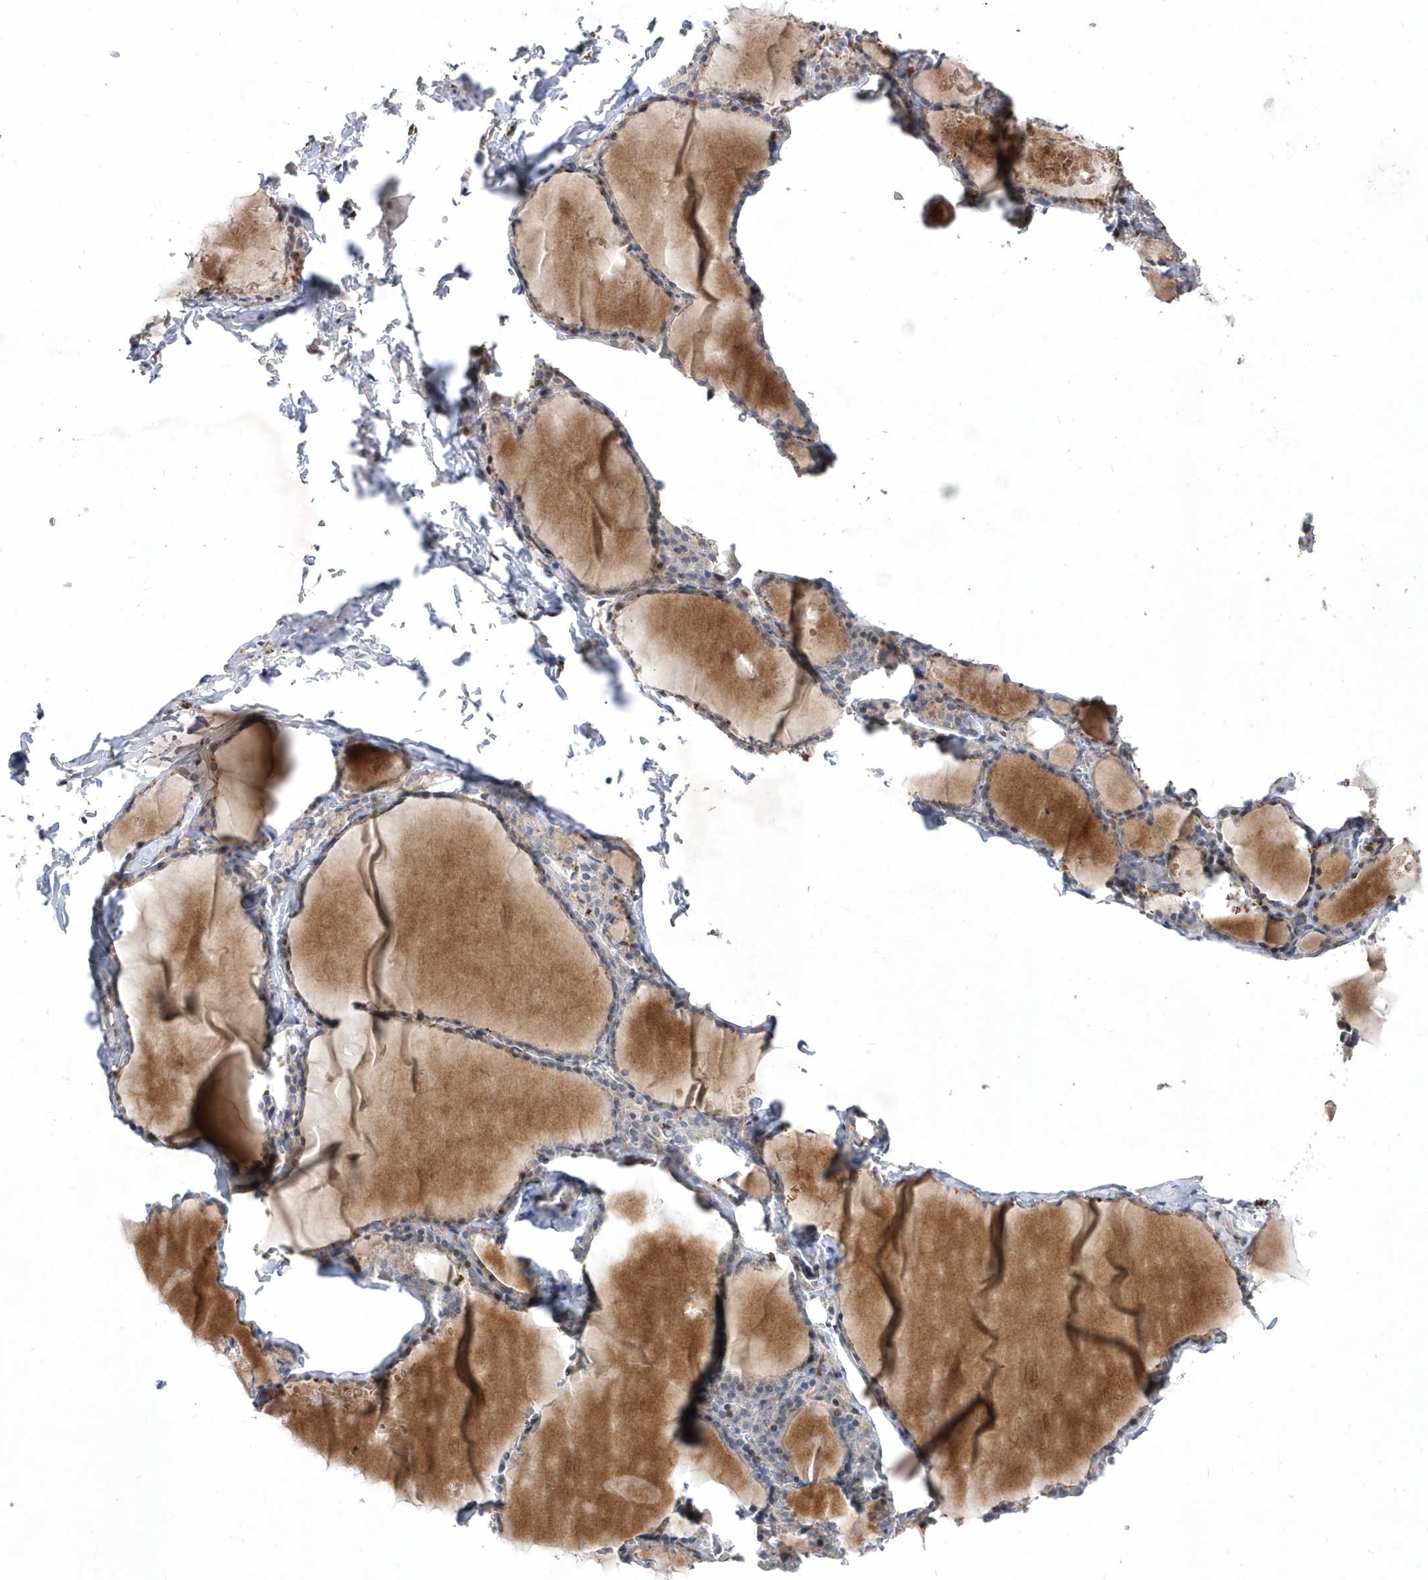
{"staining": {"intensity": "weak", "quantity": "<25%", "location": "cytoplasmic/membranous,nuclear"}, "tissue": "thyroid gland", "cell_type": "Glandular cells", "image_type": "normal", "snomed": [{"axis": "morphology", "description": "Normal tissue, NOS"}, {"axis": "topography", "description": "Thyroid gland"}], "caption": "Protein analysis of unremarkable thyroid gland reveals no significant expression in glandular cells.", "gene": "LONRF2", "patient": {"sex": "male", "age": 56}}